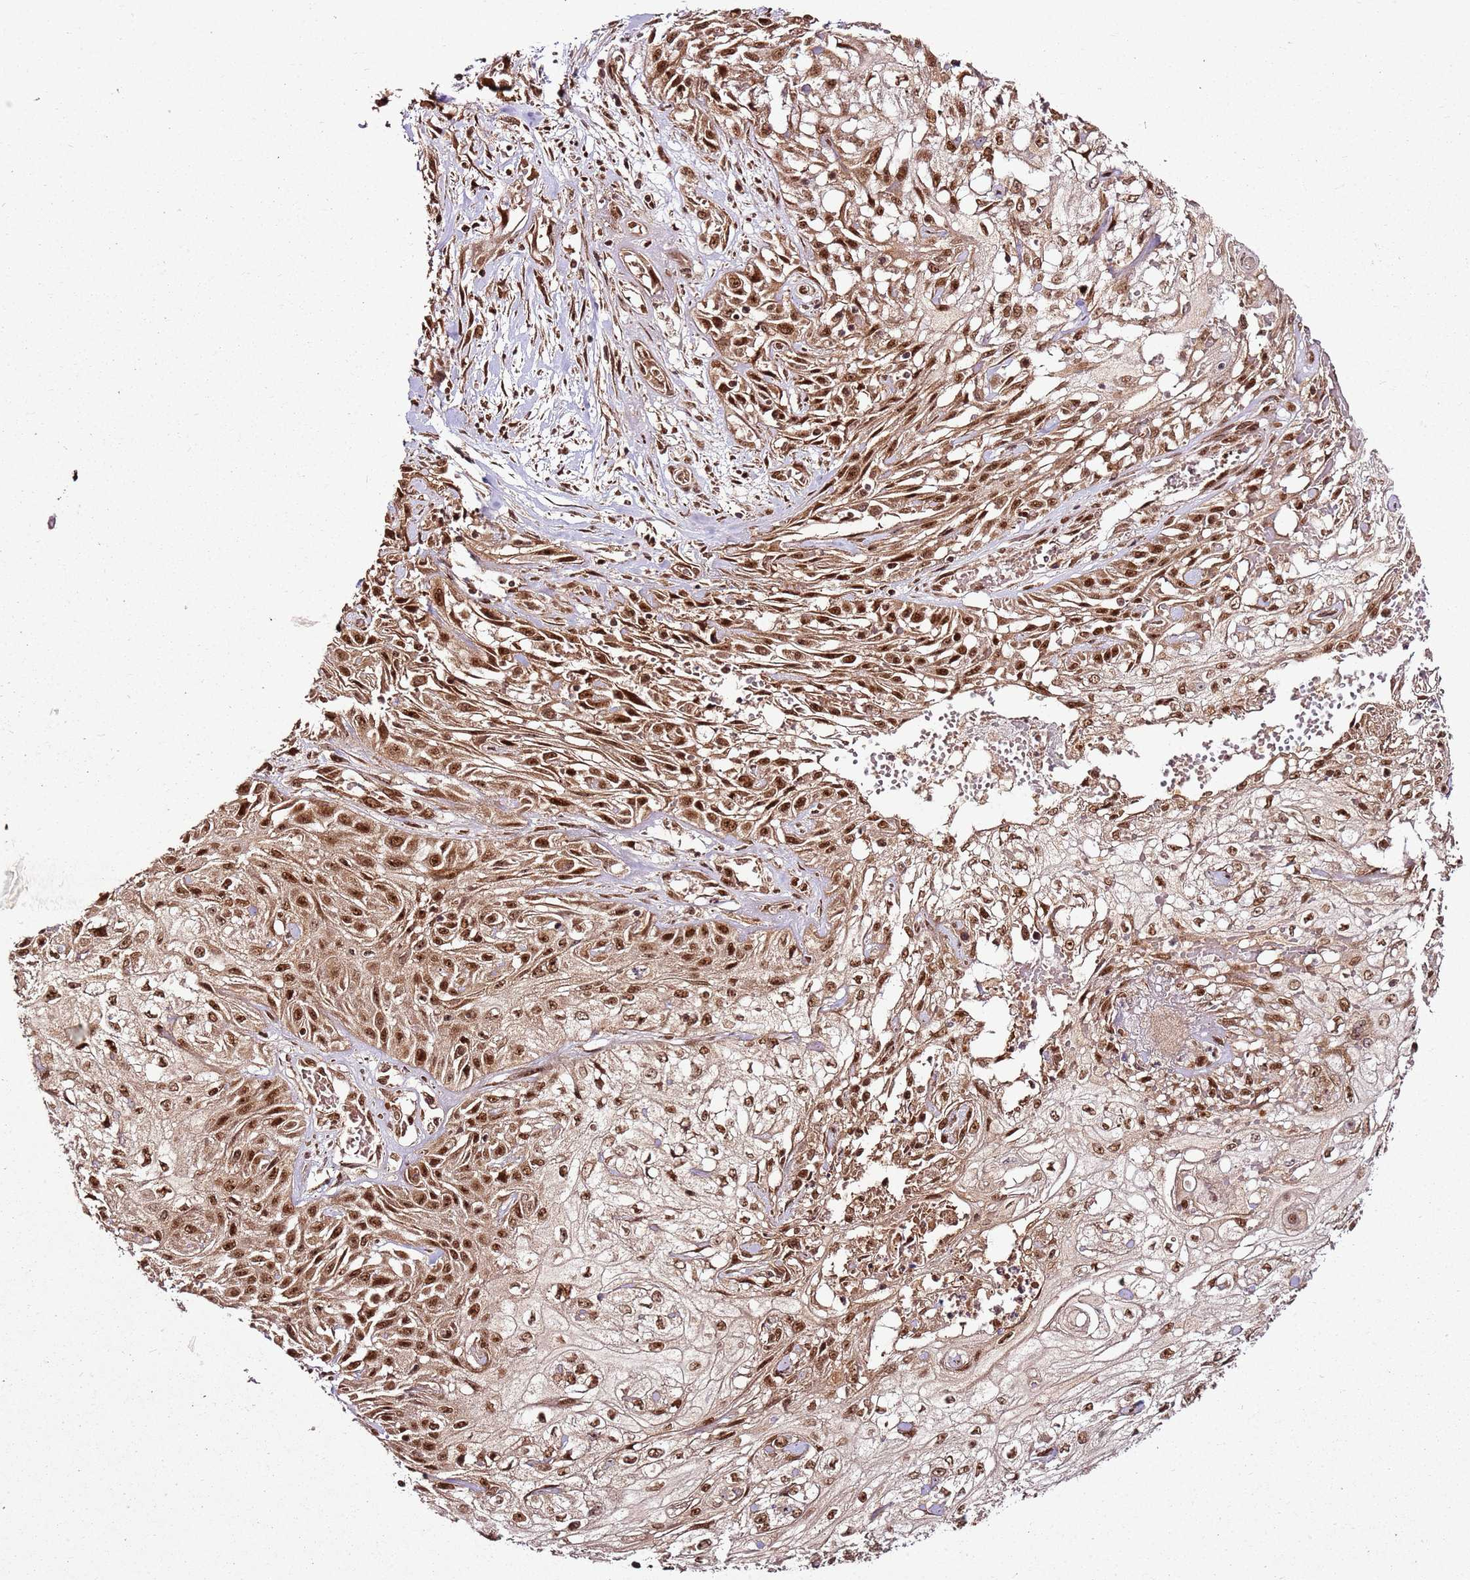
{"staining": {"intensity": "strong", "quantity": ">75%", "location": "nuclear"}, "tissue": "skin cancer", "cell_type": "Tumor cells", "image_type": "cancer", "snomed": [{"axis": "morphology", "description": "Squamous cell carcinoma, NOS"}, {"axis": "morphology", "description": "Squamous cell carcinoma, metastatic, NOS"}, {"axis": "topography", "description": "Skin"}, {"axis": "topography", "description": "Lymph node"}], "caption": "Protein expression analysis of human metastatic squamous cell carcinoma (skin) reveals strong nuclear expression in about >75% of tumor cells.", "gene": "XRN2", "patient": {"sex": "male", "age": 75}}